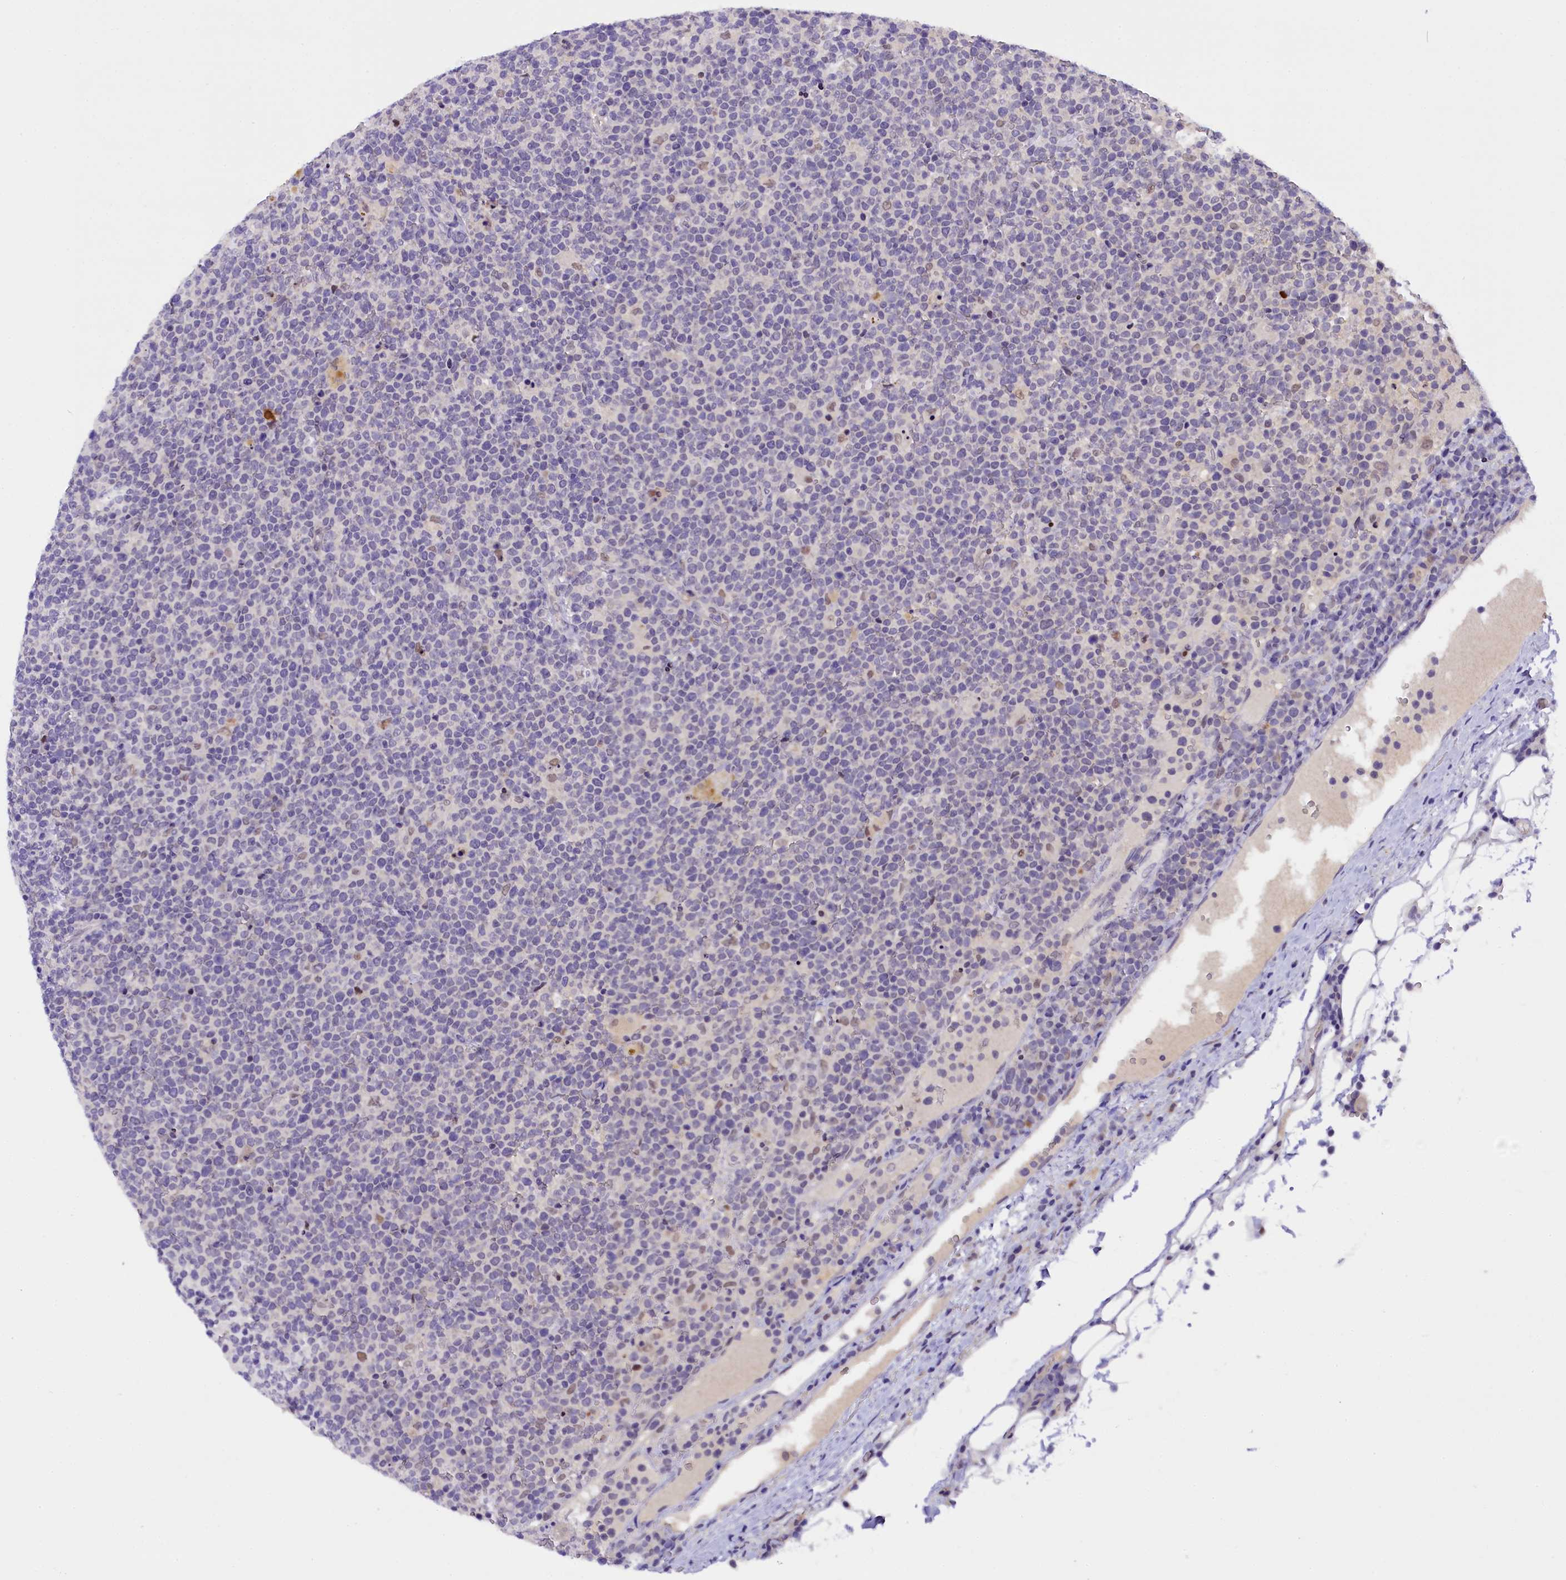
{"staining": {"intensity": "negative", "quantity": "none", "location": "none"}, "tissue": "lymphoma", "cell_type": "Tumor cells", "image_type": "cancer", "snomed": [{"axis": "morphology", "description": "Malignant lymphoma, non-Hodgkin's type, High grade"}, {"axis": "topography", "description": "Lymph node"}], "caption": "Immunohistochemistry histopathology image of lymphoma stained for a protein (brown), which demonstrates no expression in tumor cells.", "gene": "IQCN", "patient": {"sex": "male", "age": 61}}